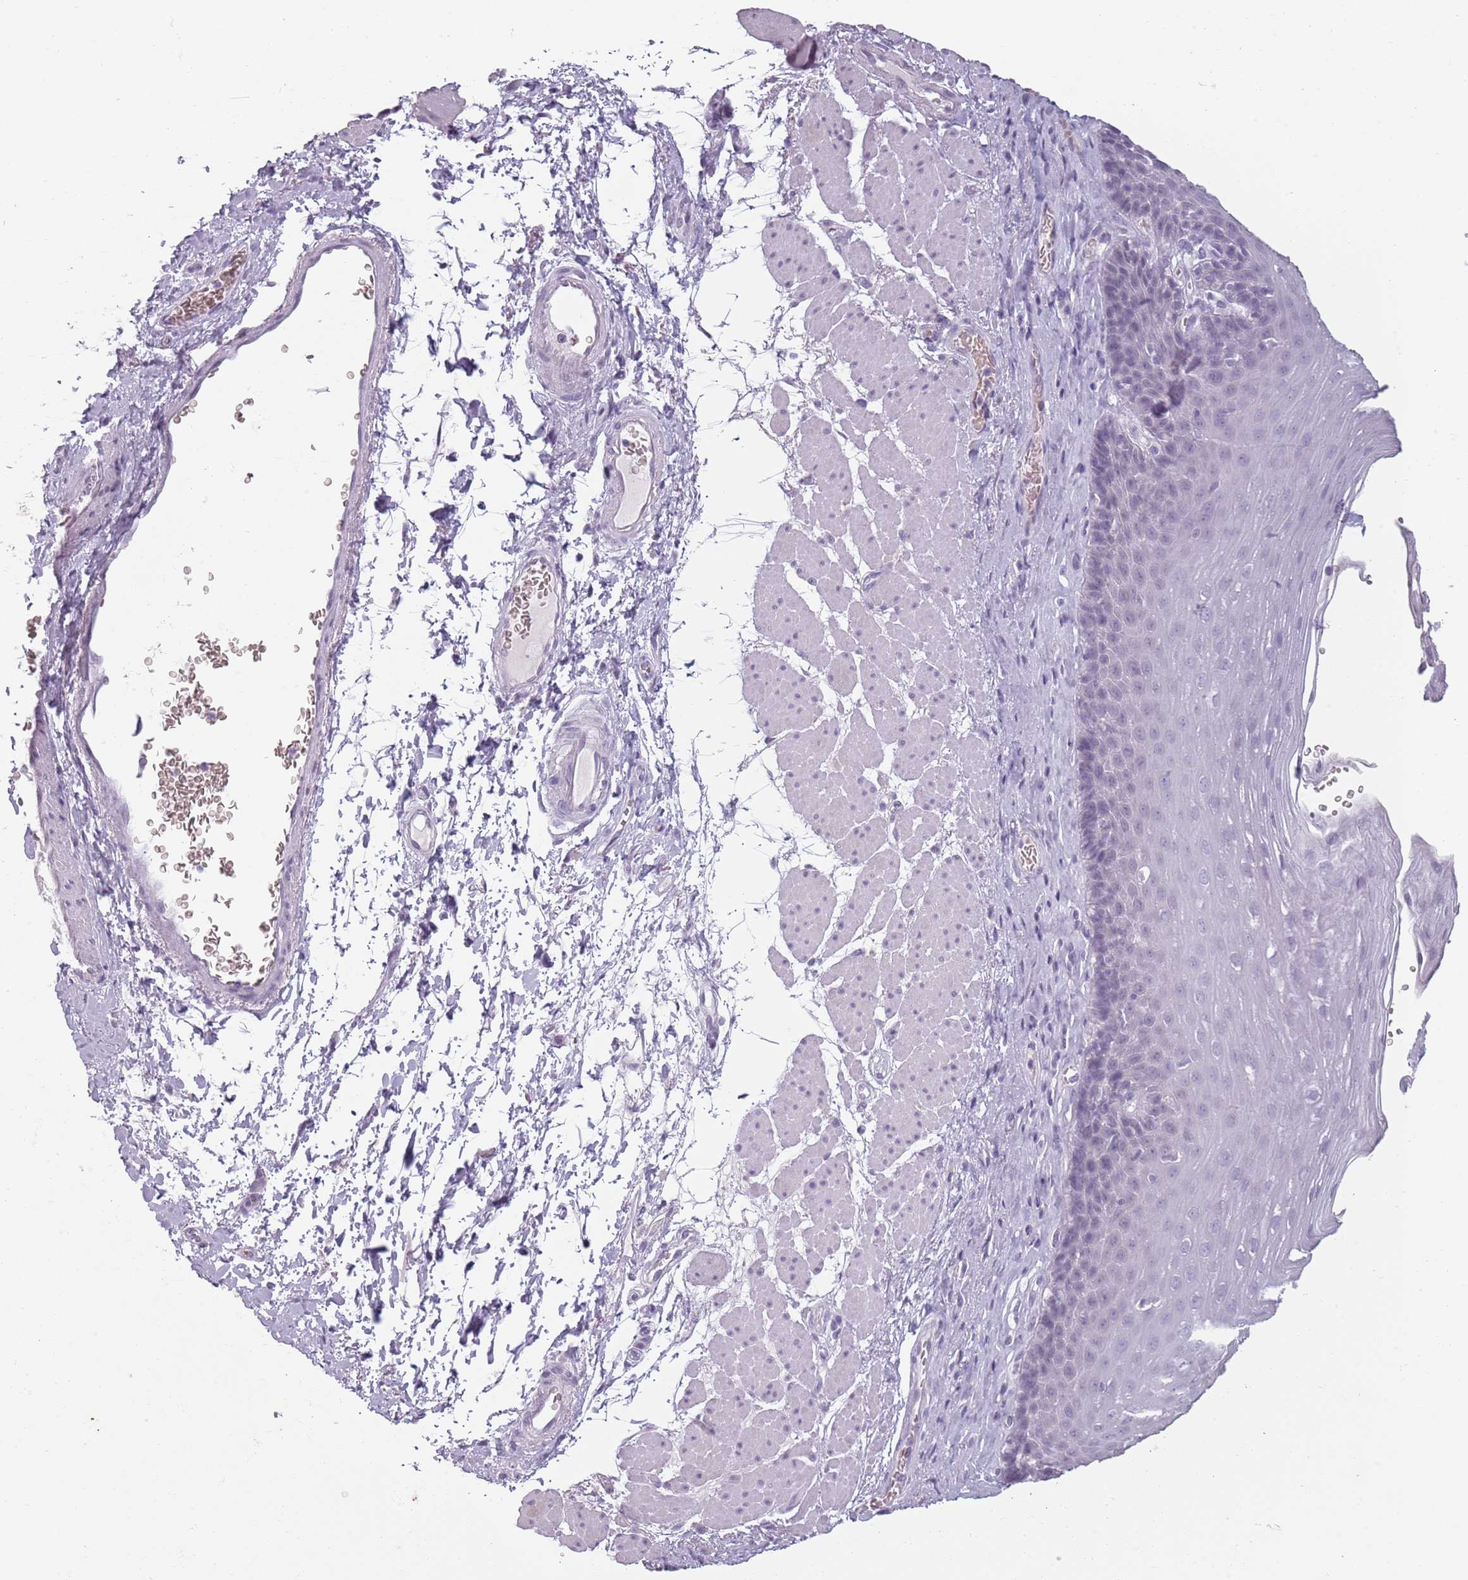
{"staining": {"intensity": "negative", "quantity": "none", "location": "none"}, "tissue": "esophagus", "cell_type": "Squamous epithelial cells", "image_type": "normal", "snomed": [{"axis": "morphology", "description": "Normal tissue, NOS"}, {"axis": "topography", "description": "Esophagus"}], "caption": "Histopathology image shows no protein expression in squamous epithelial cells of benign esophagus. (DAB (3,3'-diaminobenzidine) IHC, high magnification).", "gene": "PIEZO1", "patient": {"sex": "female", "age": 66}}